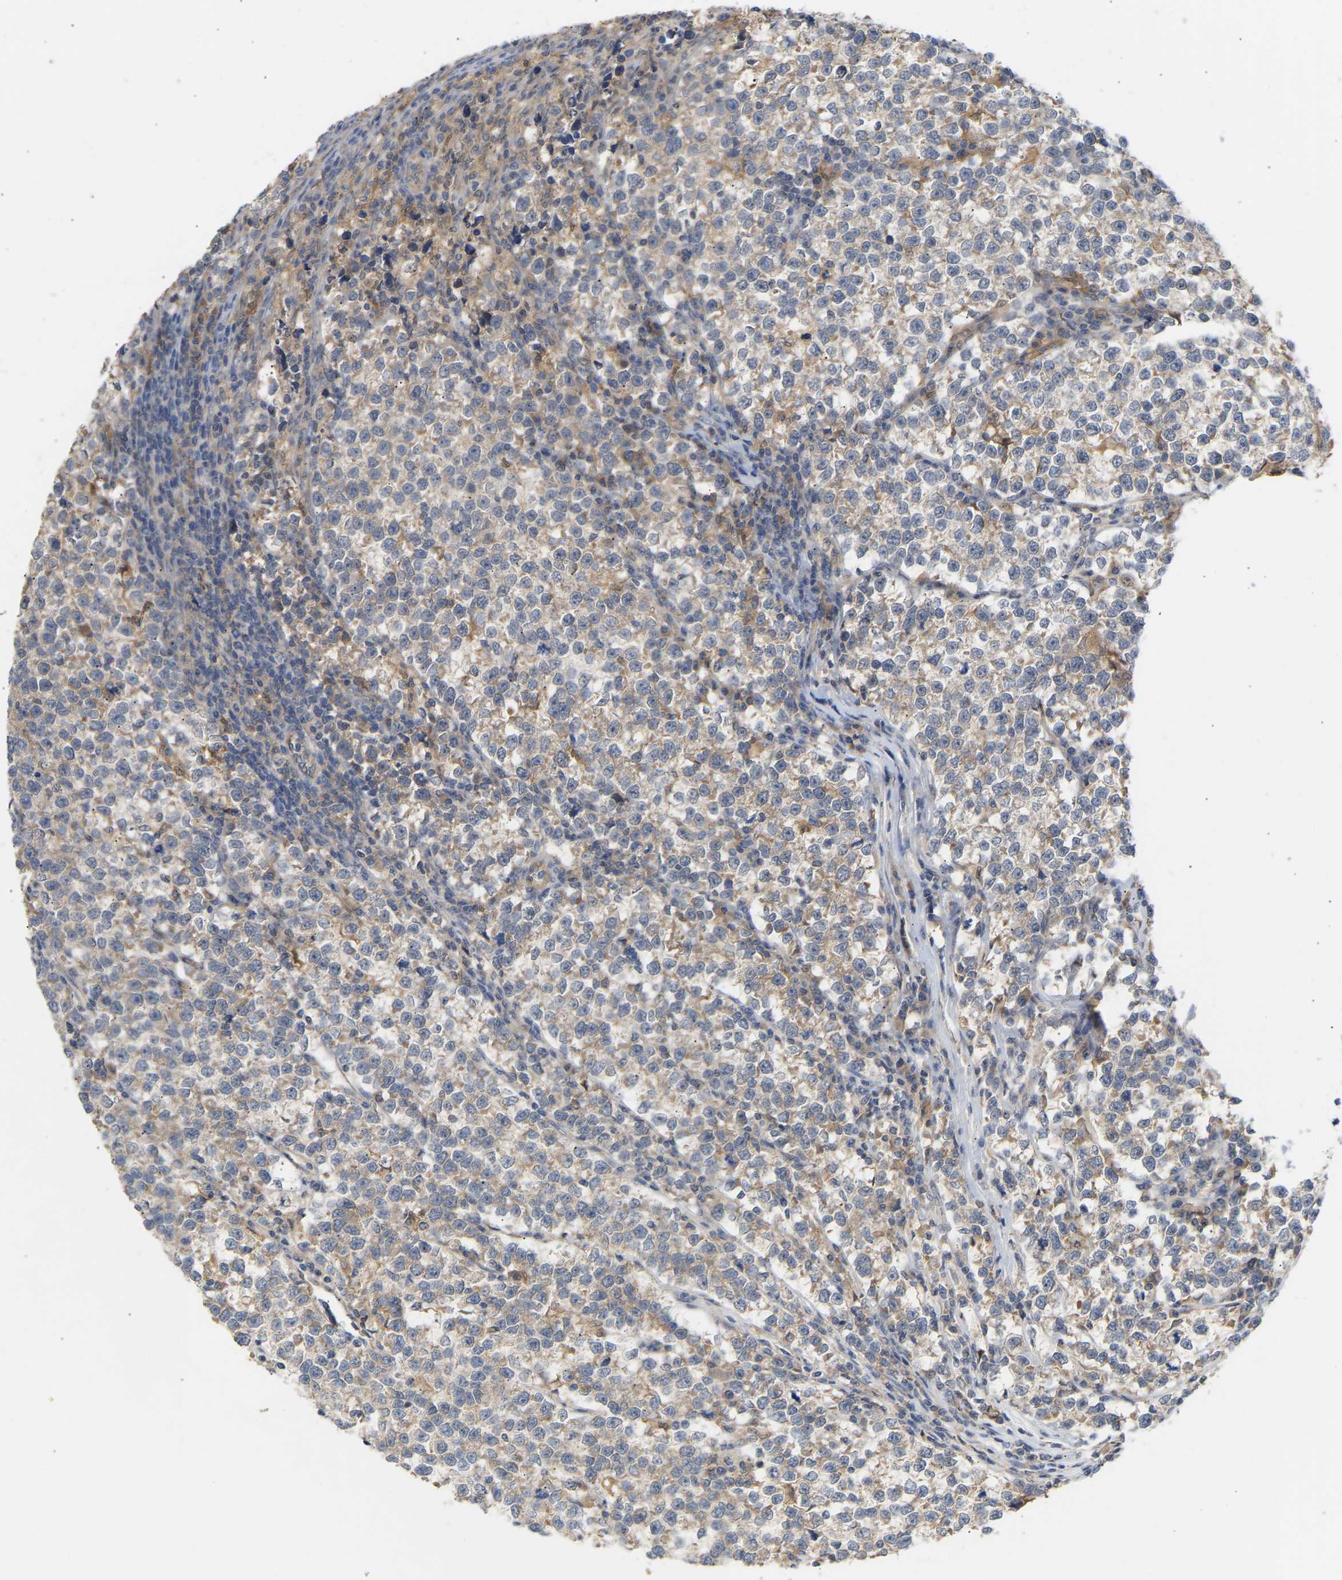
{"staining": {"intensity": "weak", "quantity": "25%-75%", "location": "cytoplasmic/membranous"}, "tissue": "testis cancer", "cell_type": "Tumor cells", "image_type": "cancer", "snomed": [{"axis": "morphology", "description": "Normal tissue, NOS"}, {"axis": "morphology", "description": "Seminoma, NOS"}, {"axis": "topography", "description": "Testis"}], "caption": "DAB immunohistochemical staining of testis cancer (seminoma) demonstrates weak cytoplasmic/membranous protein positivity in about 25%-75% of tumor cells.", "gene": "TPMT", "patient": {"sex": "male", "age": 43}}